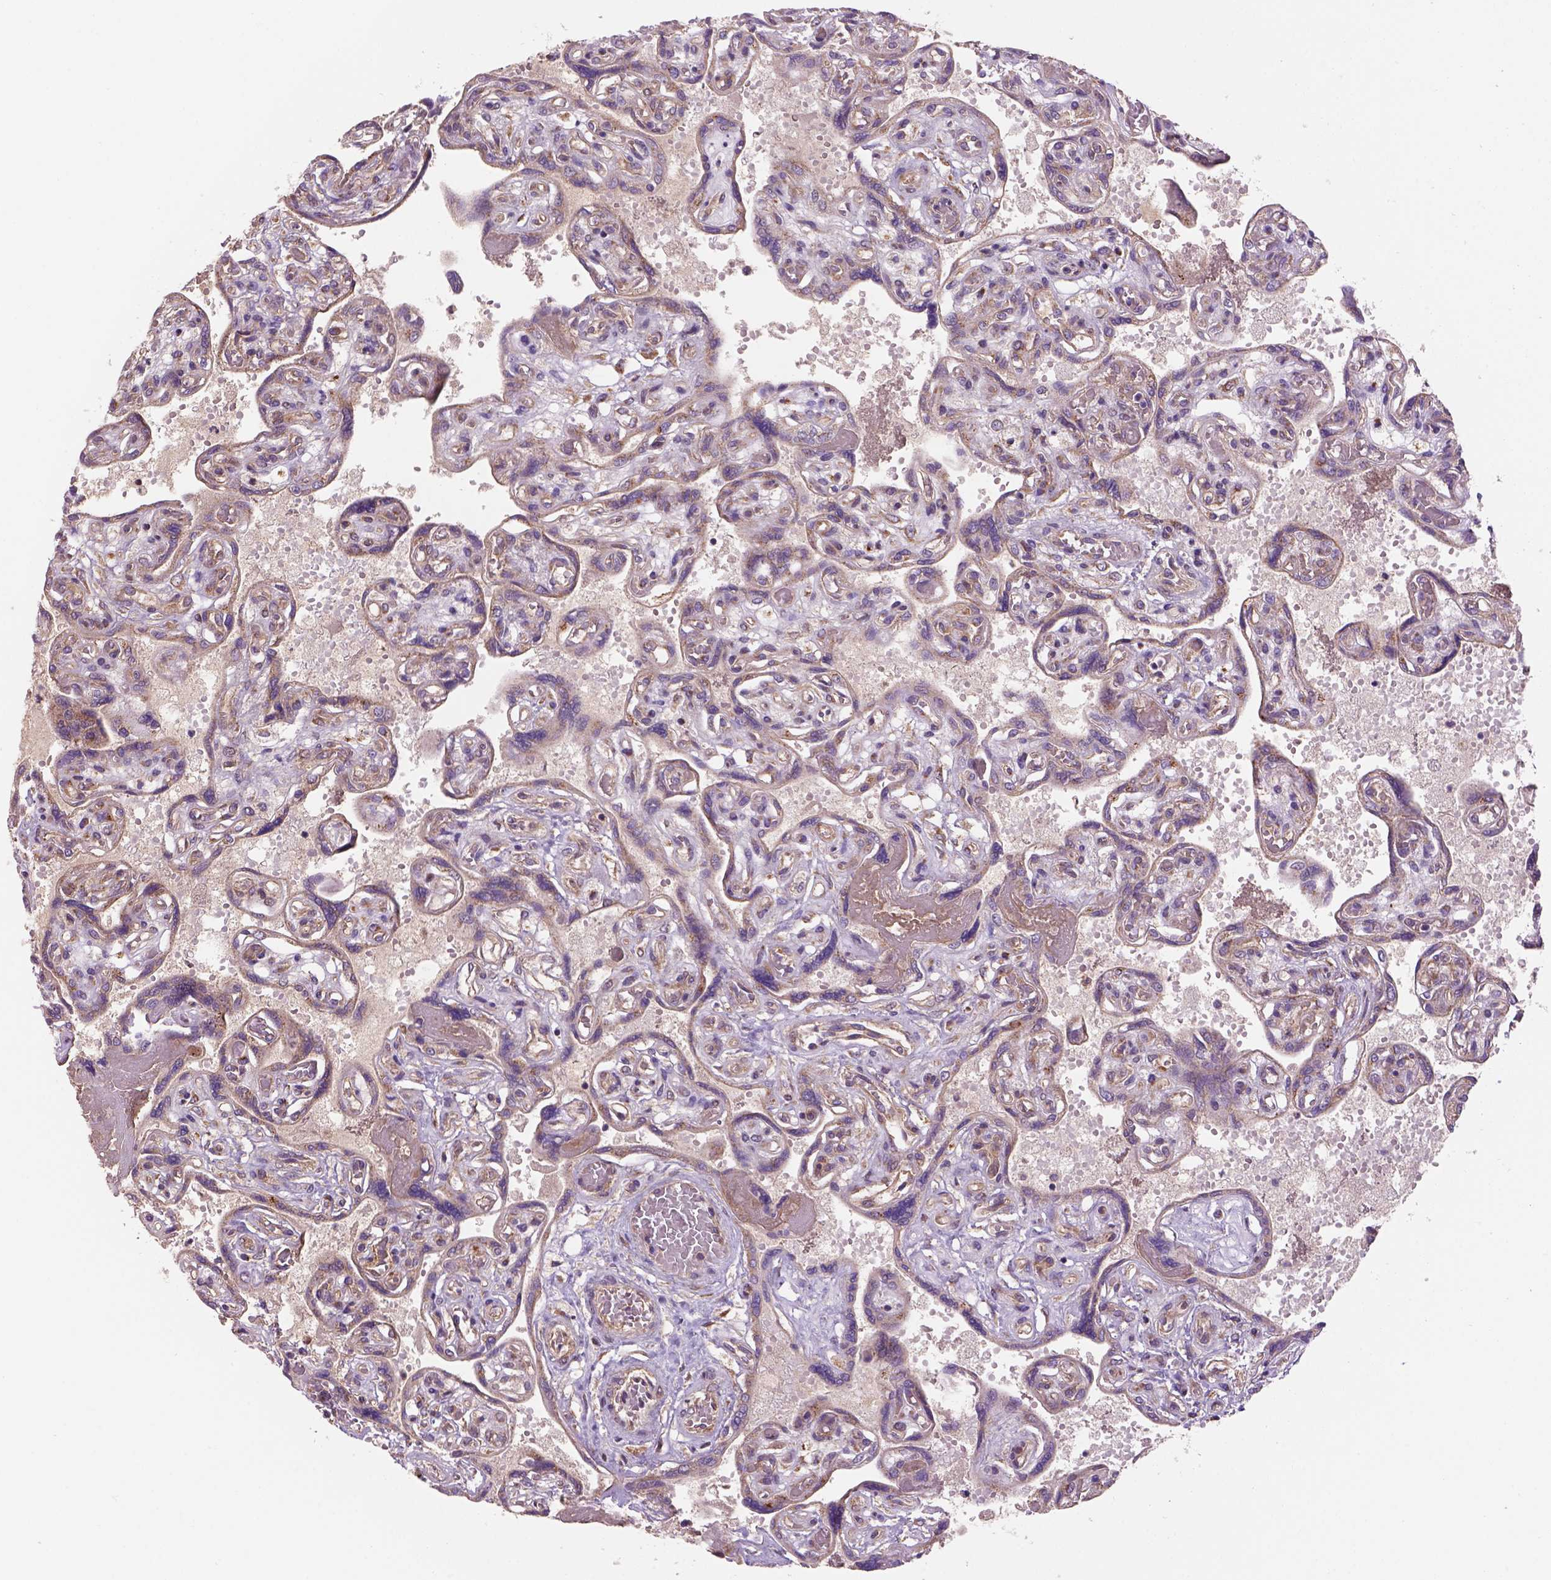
{"staining": {"intensity": "moderate", "quantity": "25%-75%", "location": "cytoplasmic/membranous"}, "tissue": "placenta", "cell_type": "Decidual cells", "image_type": "normal", "snomed": [{"axis": "morphology", "description": "Normal tissue, NOS"}, {"axis": "topography", "description": "Placenta"}], "caption": "Decidual cells display medium levels of moderate cytoplasmic/membranous expression in about 25%-75% of cells in normal human placenta. (DAB IHC, brown staining for protein, blue staining for nuclei).", "gene": "WARS2", "patient": {"sex": "female", "age": 32}}